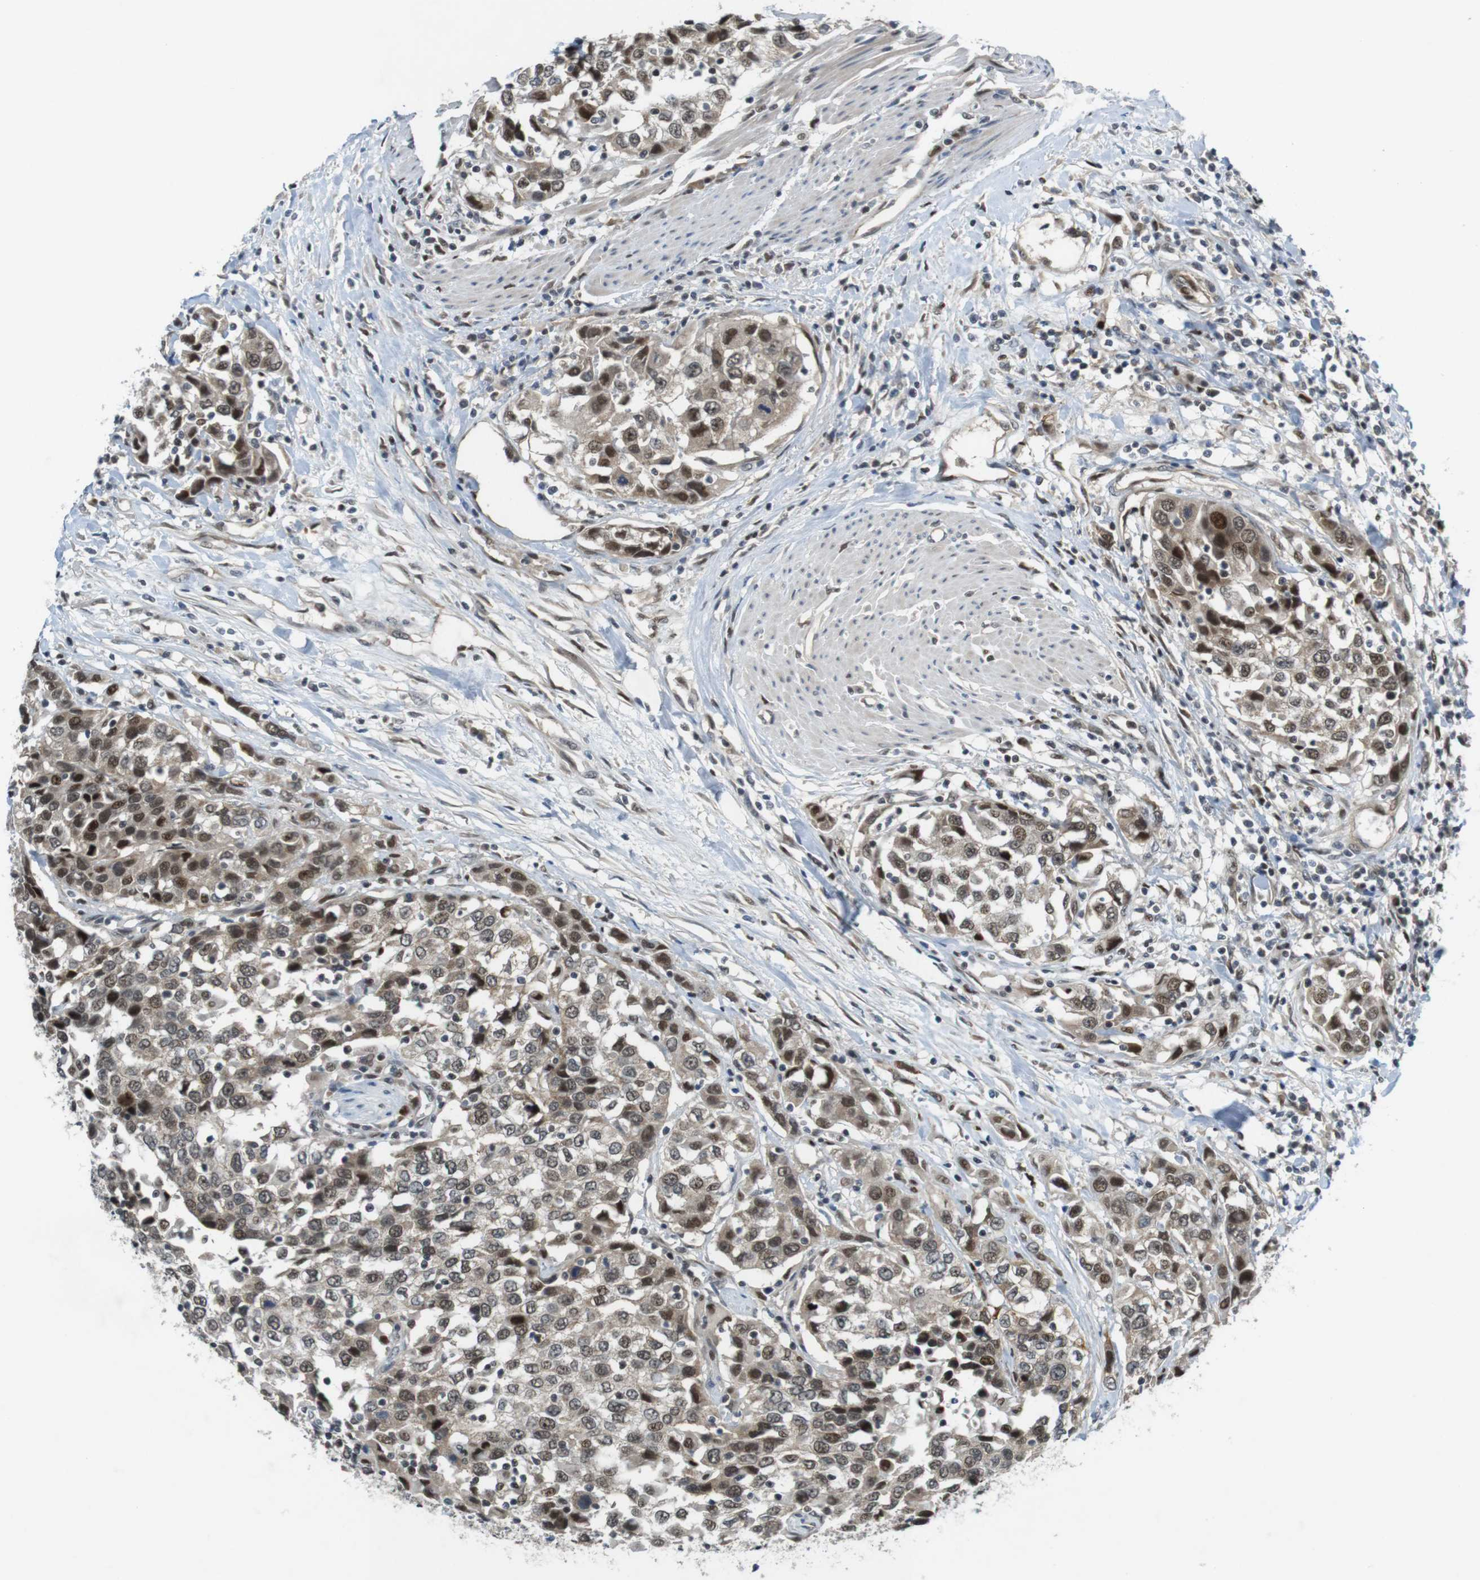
{"staining": {"intensity": "moderate", "quantity": ">75%", "location": "cytoplasmic/membranous,nuclear"}, "tissue": "urothelial cancer", "cell_type": "Tumor cells", "image_type": "cancer", "snomed": [{"axis": "morphology", "description": "Urothelial carcinoma, High grade"}, {"axis": "topography", "description": "Urinary bladder"}], "caption": "High-power microscopy captured an IHC image of urothelial cancer, revealing moderate cytoplasmic/membranous and nuclear expression in approximately >75% of tumor cells.", "gene": "MAPKAPK5", "patient": {"sex": "female", "age": 80}}